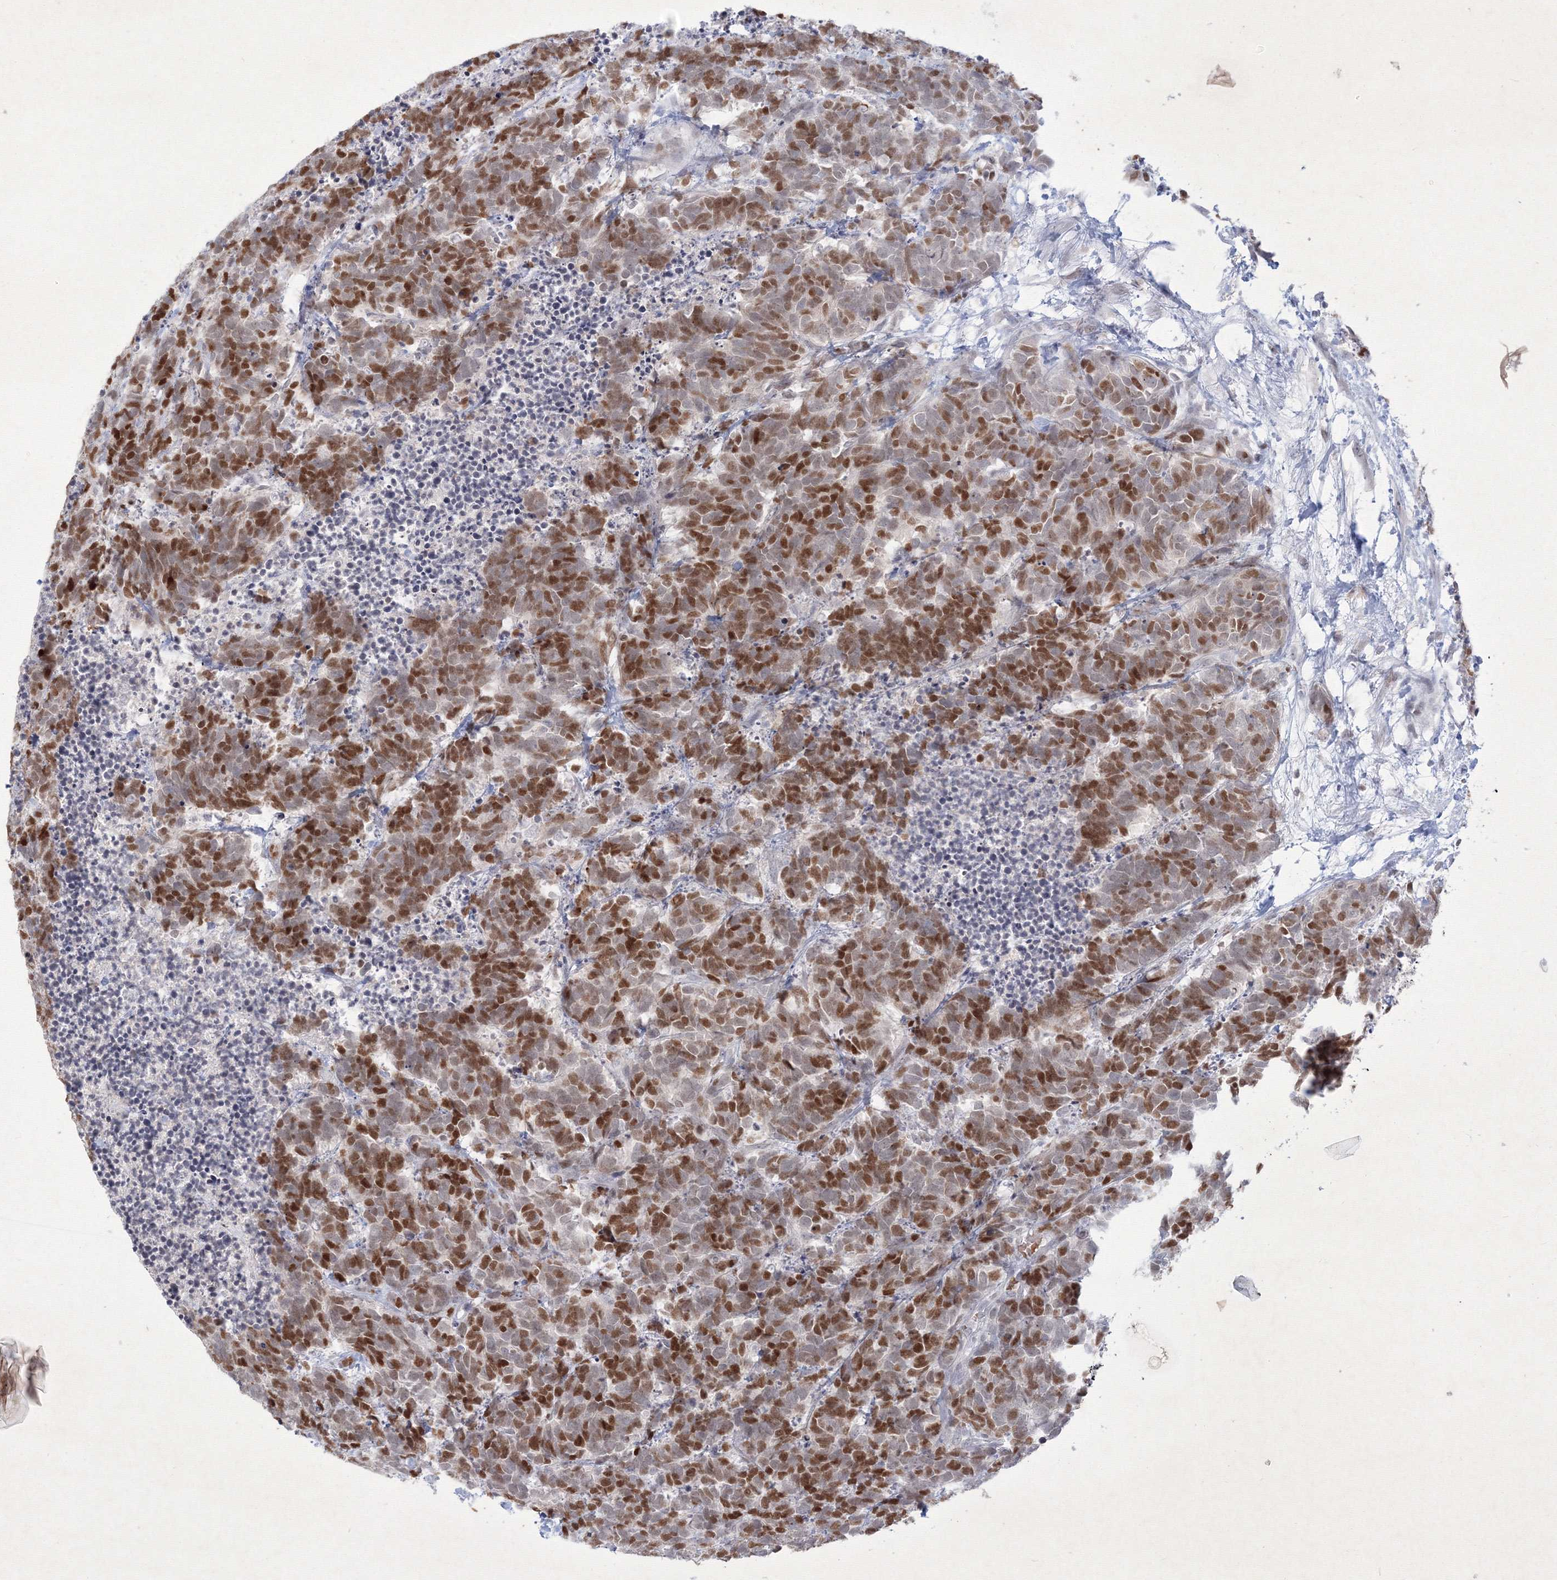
{"staining": {"intensity": "moderate", "quantity": ">75%", "location": "nuclear"}, "tissue": "carcinoid", "cell_type": "Tumor cells", "image_type": "cancer", "snomed": [{"axis": "morphology", "description": "Carcinoma, NOS"}, {"axis": "morphology", "description": "Carcinoid, malignant, NOS"}, {"axis": "topography", "description": "Urinary bladder"}], "caption": "Malignant carcinoid stained with a brown dye shows moderate nuclear positive staining in about >75% of tumor cells.", "gene": "NXPE3", "patient": {"sex": "male", "age": 57}}